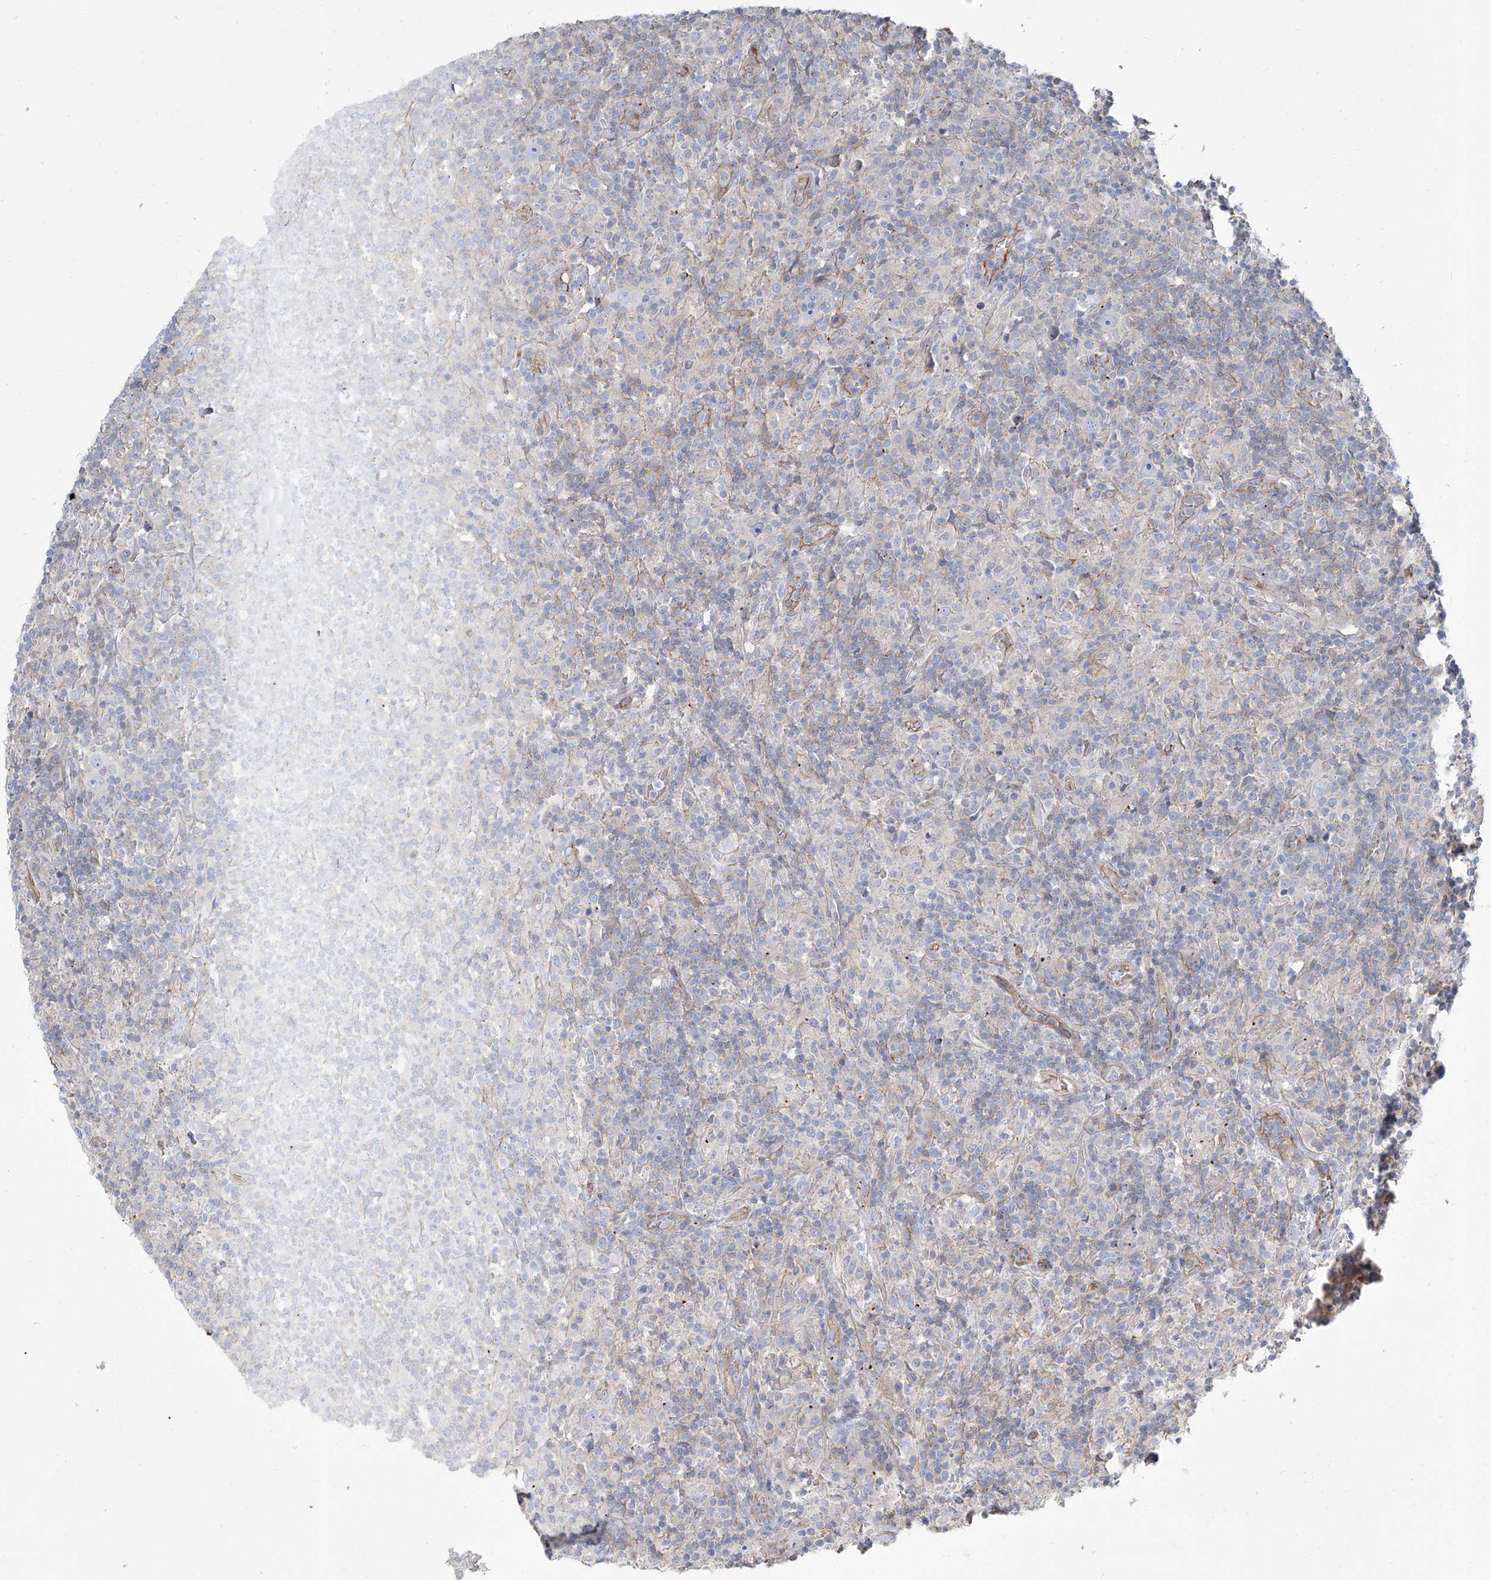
{"staining": {"intensity": "negative", "quantity": "none", "location": "none"}, "tissue": "lymphoma", "cell_type": "Tumor cells", "image_type": "cancer", "snomed": [{"axis": "morphology", "description": "Hodgkin's disease, NOS"}, {"axis": "topography", "description": "Lymph node"}], "caption": "Tumor cells are negative for brown protein staining in lymphoma.", "gene": "TXLNB", "patient": {"sex": "male", "age": 70}}